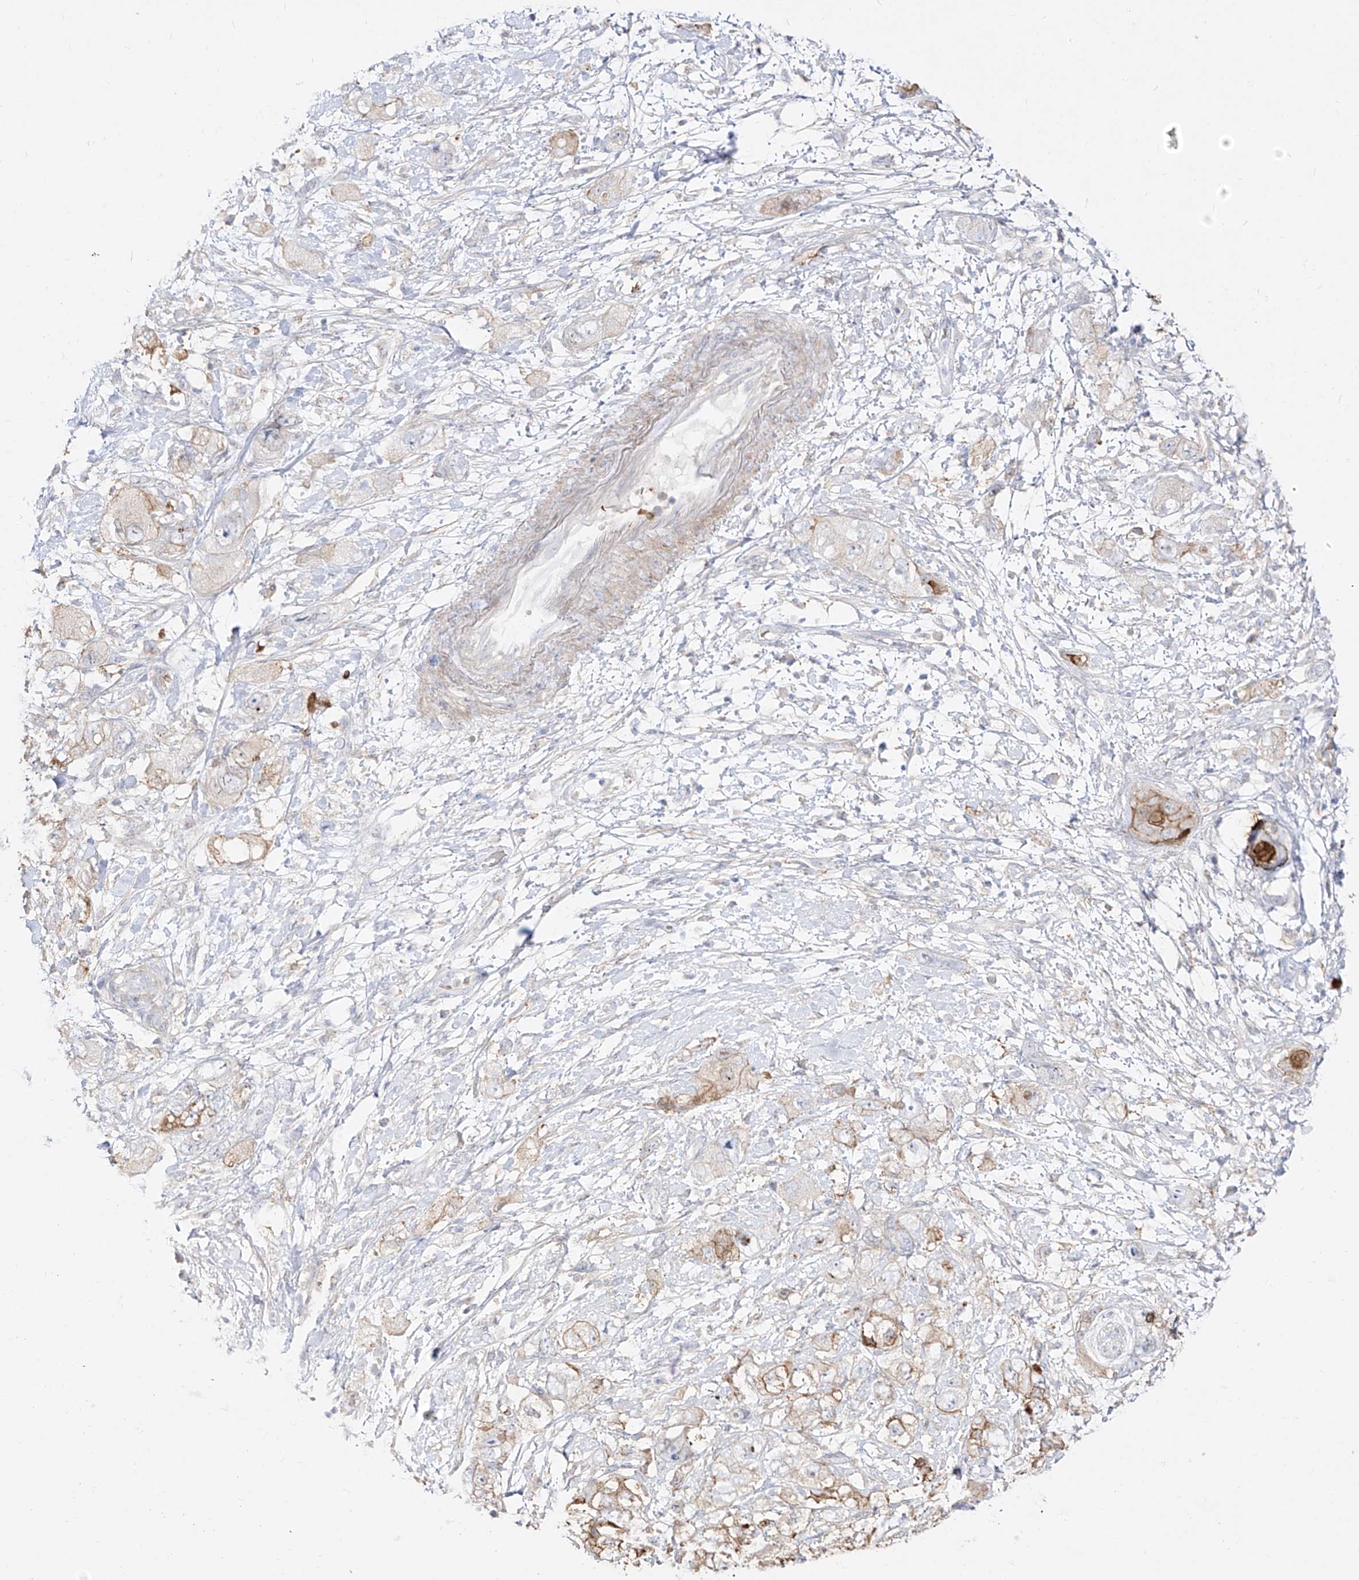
{"staining": {"intensity": "moderate", "quantity": "<25%", "location": "cytoplasmic/membranous"}, "tissue": "pancreatic cancer", "cell_type": "Tumor cells", "image_type": "cancer", "snomed": [{"axis": "morphology", "description": "Adenocarcinoma, NOS"}, {"axis": "topography", "description": "Pancreas"}], "caption": "High-magnification brightfield microscopy of pancreatic cancer (adenocarcinoma) stained with DAB (3,3'-diaminobenzidine) (brown) and counterstained with hematoxylin (blue). tumor cells exhibit moderate cytoplasmic/membranous staining is appreciated in about<25% of cells.", "gene": "ZGRF1", "patient": {"sex": "female", "age": 73}}